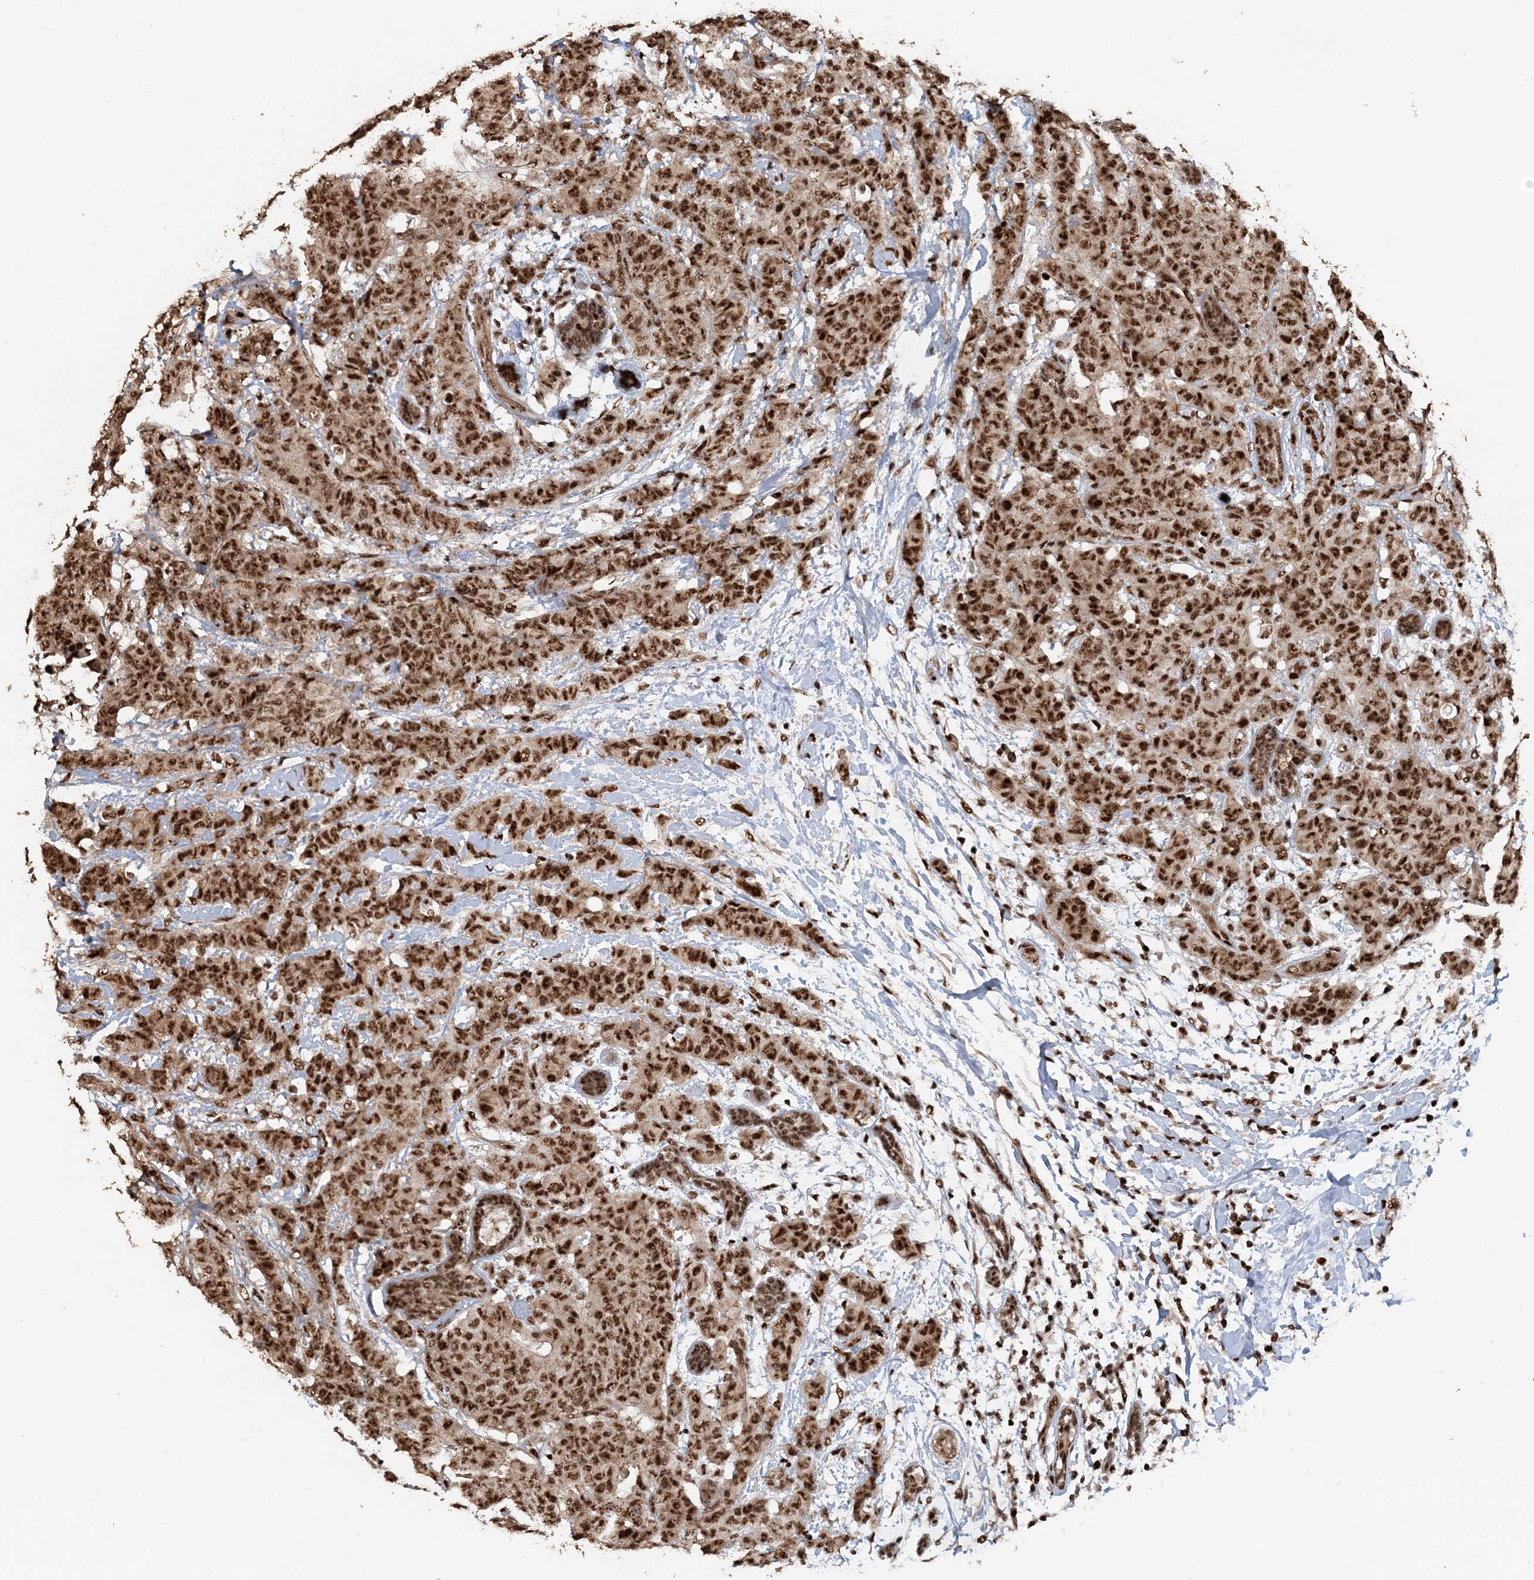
{"staining": {"intensity": "strong", "quantity": ">75%", "location": "nuclear"}, "tissue": "breast cancer", "cell_type": "Tumor cells", "image_type": "cancer", "snomed": [{"axis": "morphology", "description": "Normal tissue, NOS"}, {"axis": "morphology", "description": "Duct carcinoma"}, {"axis": "topography", "description": "Breast"}], "caption": "Strong nuclear expression is identified in about >75% of tumor cells in intraductal carcinoma (breast). Nuclei are stained in blue.", "gene": "EXOSC8", "patient": {"sex": "female", "age": 40}}